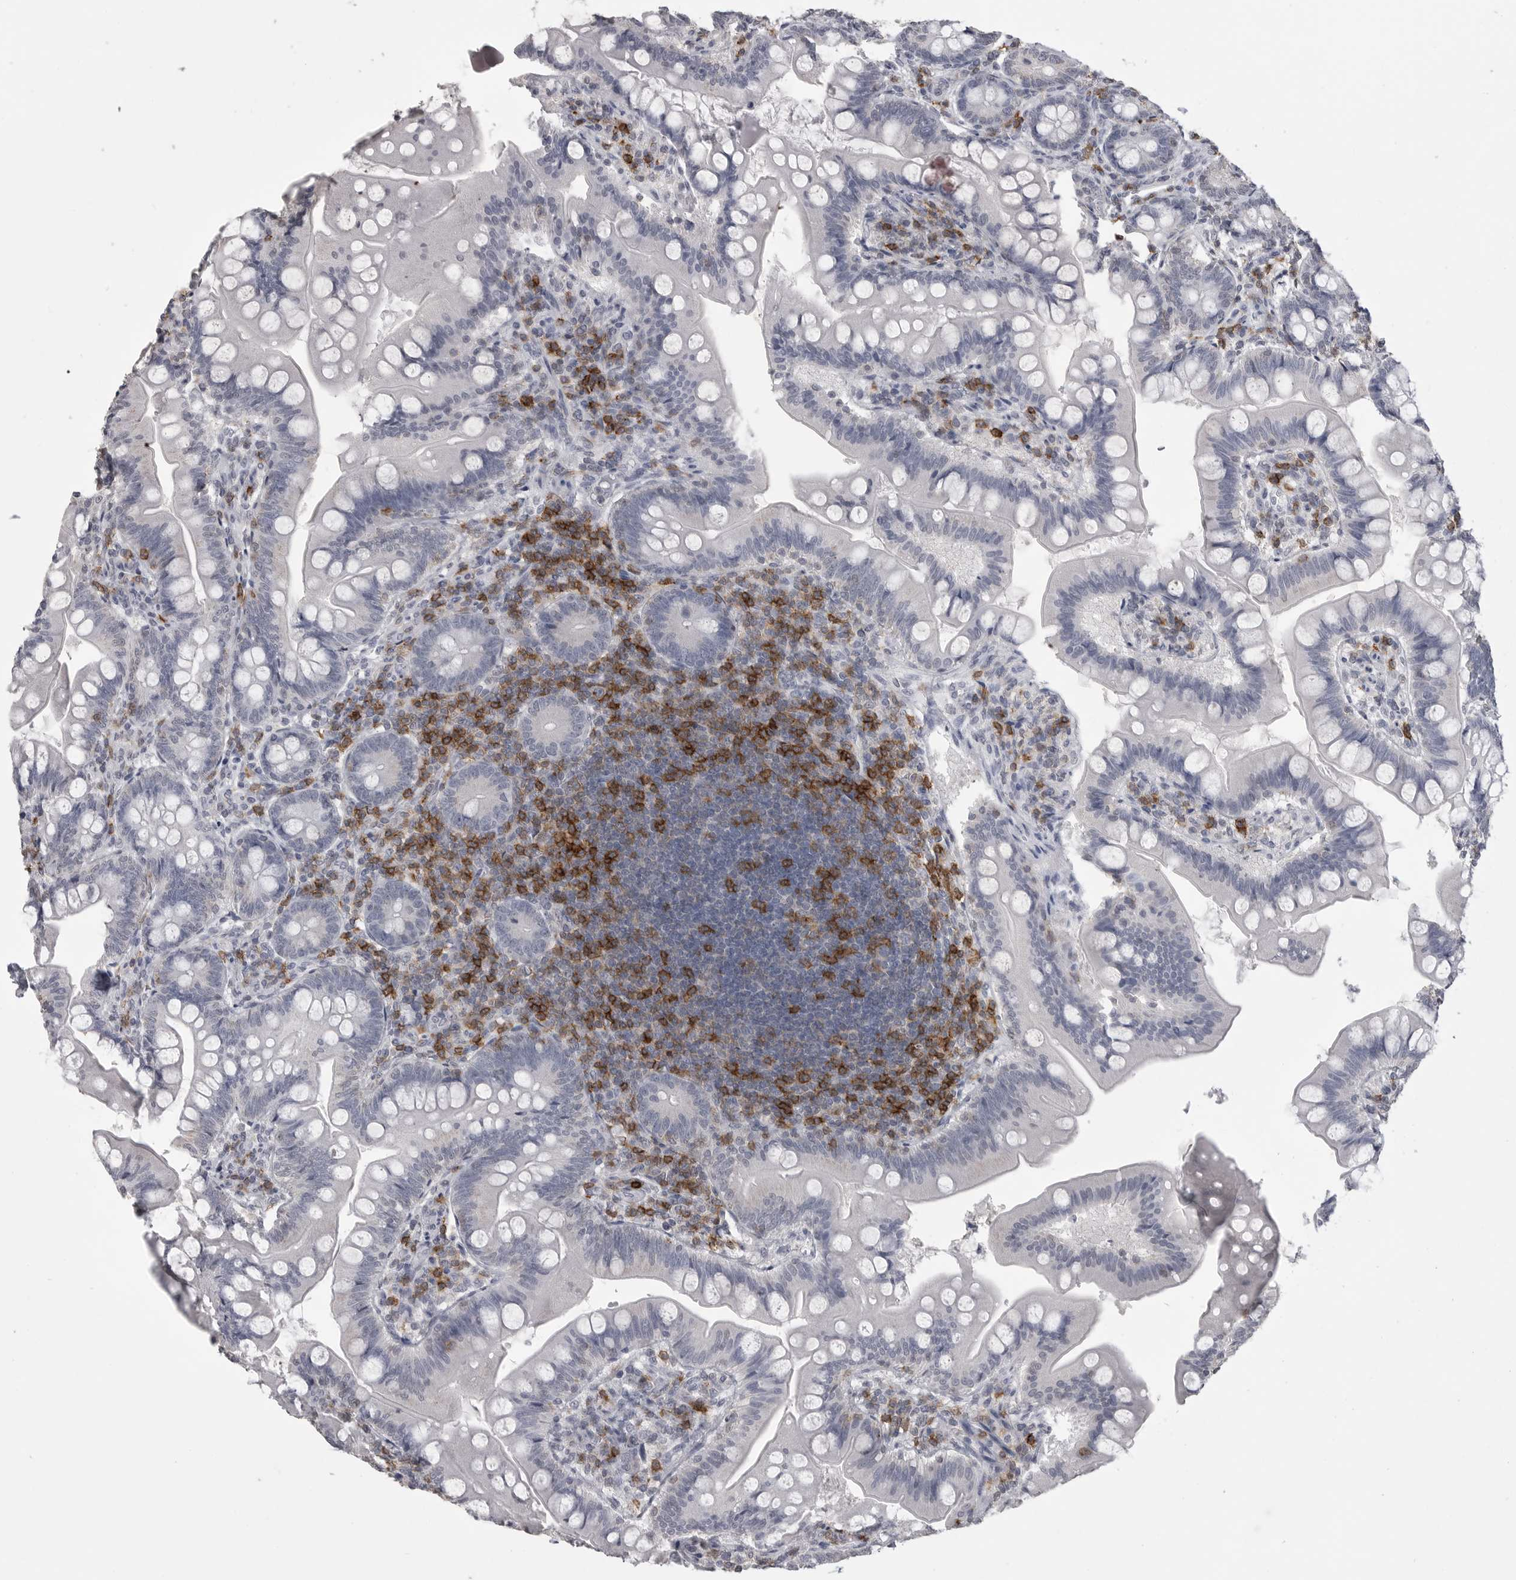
{"staining": {"intensity": "negative", "quantity": "none", "location": "none"}, "tissue": "small intestine", "cell_type": "Glandular cells", "image_type": "normal", "snomed": [{"axis": "morphology", "description": "Normal tissue, NOS"}, {"axis": "topography", "description": "Small intestine"}], "caption": "IHC histopathology image of normal small intestine stained for a protein (brown), which reveals no expression in glandular cells.", "gene": "ITGAL", "patient": {"sex": "male", "age": 7}}